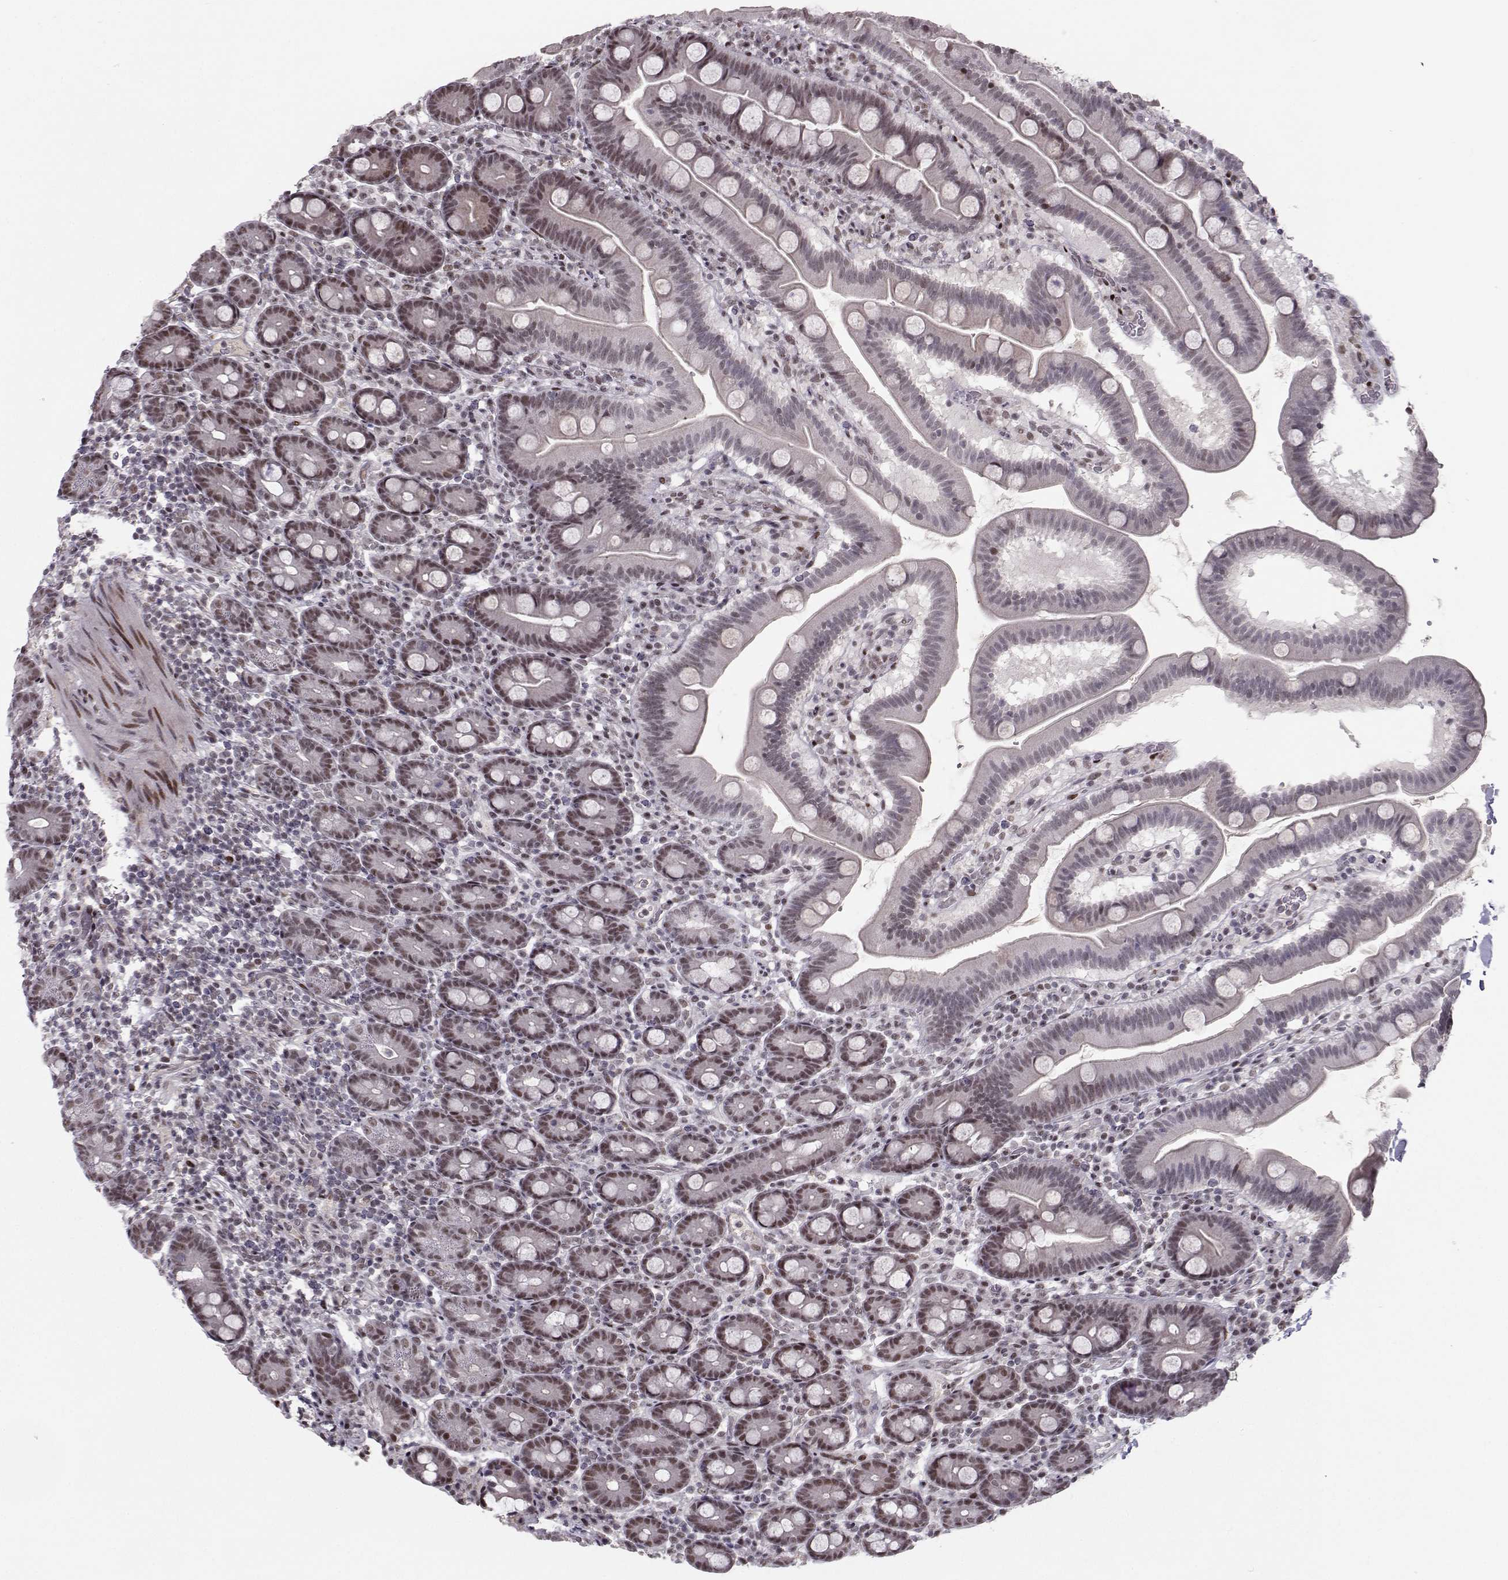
{"staining": {"intensity": "moderate", "quantity": "25%-75%", "location": "nuclear"}, "tissue": "duodenum", "cell_type": "Glandular cells", "image_type": "normal", "snomed": [{"axis": "morphology", "description": "Normal tissue, NOS"}, {"axis": "topography", "description": "Duodenum"}], "caption": "Immunohistochemistry of normal human duodenum displays medium levels of moderate nuclear staining in approximately 25%-75% of glandular cells.", "gene": "SNAPC2", "patient": {"sex": "male", "age": 59}}